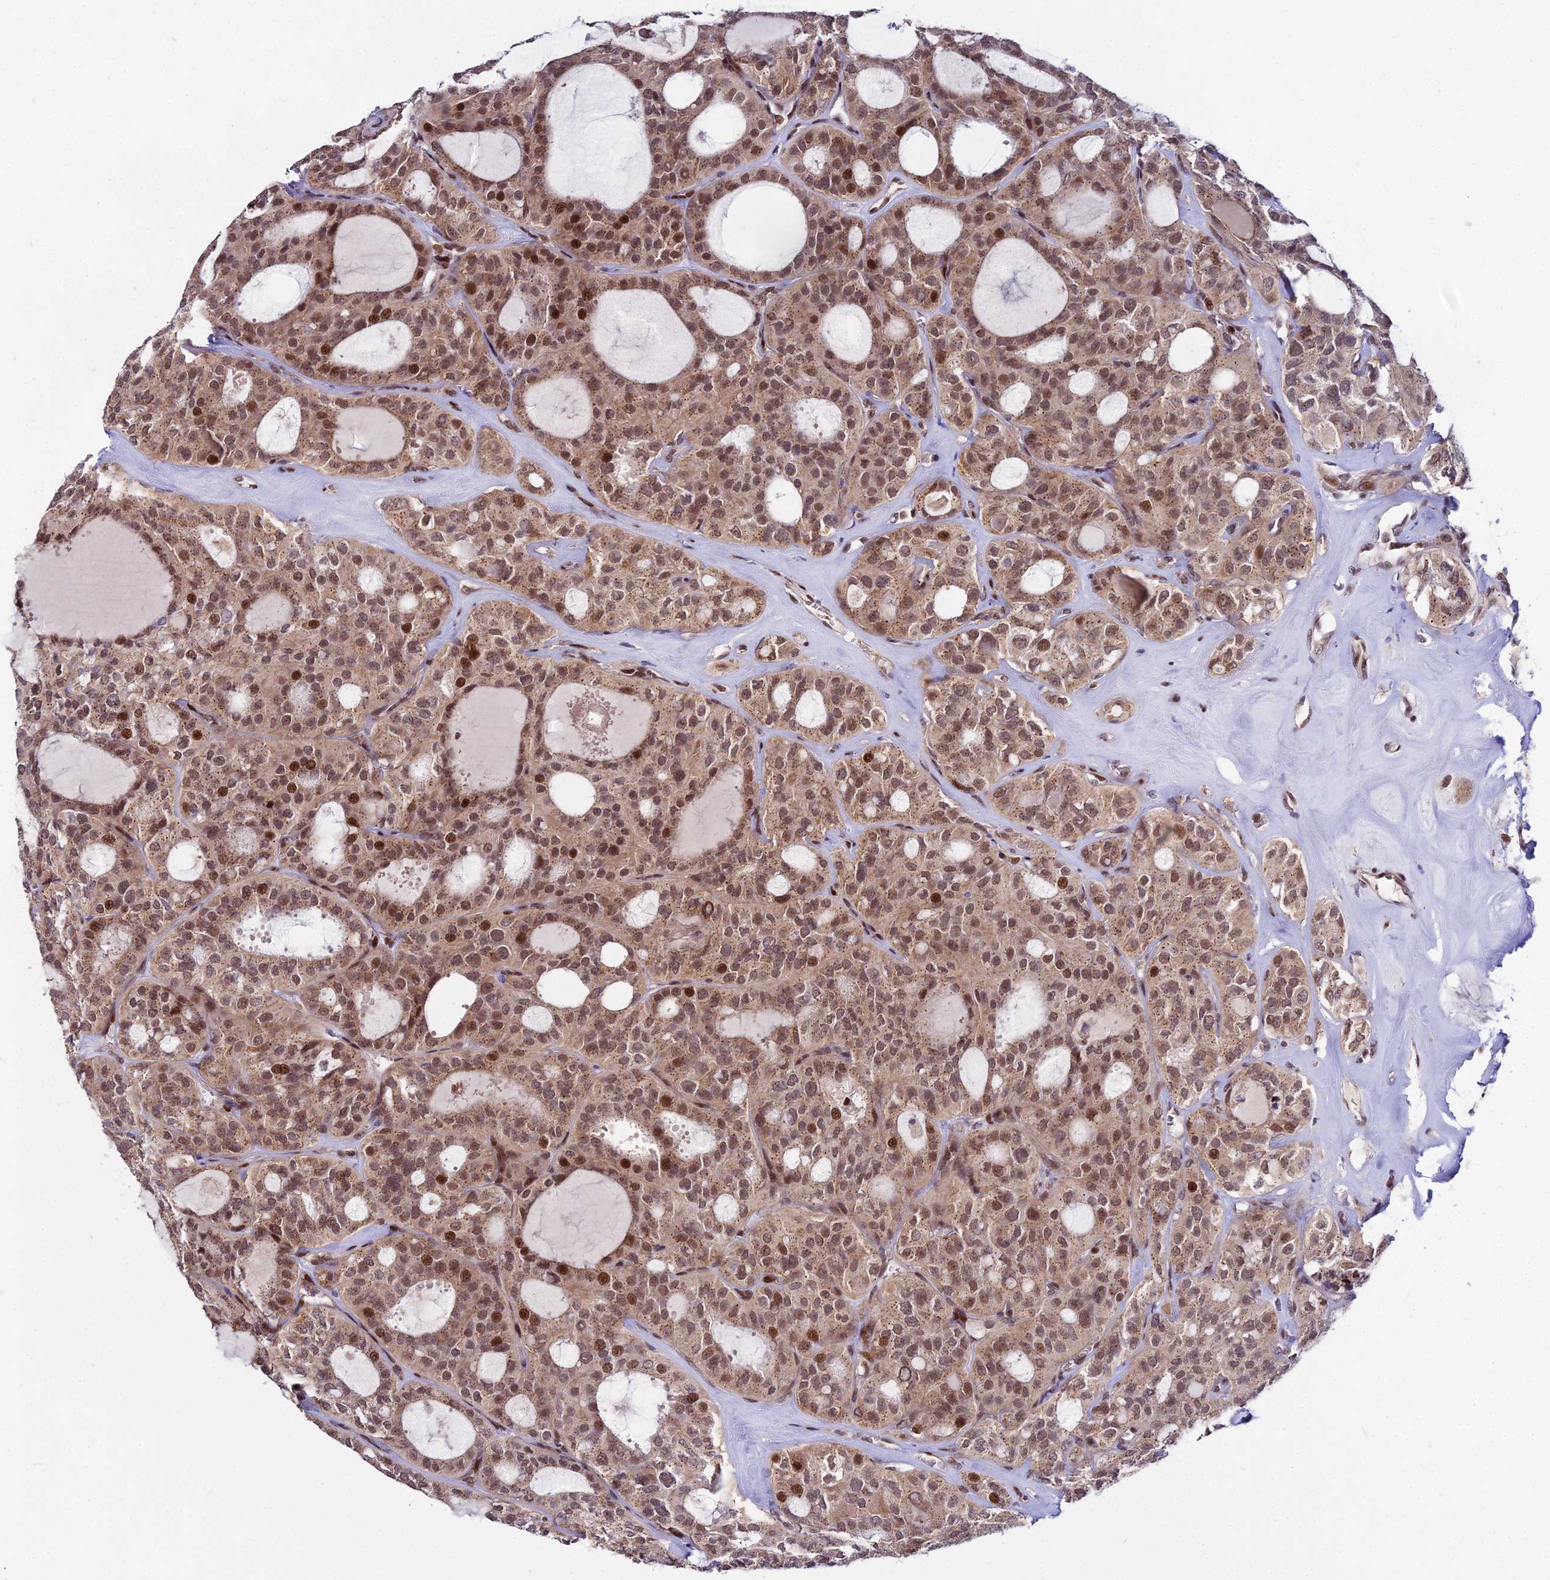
{"staining": {"intensity": "moderate", "quantity": ">75%", "location": "cytoplasmic/membranous,nuclear"}, "tissue": "thyroid cancer", "cell_type": "Tumor cells", "image_type": "cancer", "snomed": [{"axis": "morphology", "description": "Follicular adenoma carcinoma, NOS"}, {"axis": "topography", "description": "Thyroid gland"}], "caption": "Immunohistochemistry (IHC) photomicrograph of neoplastic tissue: thyroid cancer (follicular adenoma carcinoma) stained using IHC shows medium levels of moderate protein expression localized specifically in the cytoplasmic/membranous and nuclear of tumor cells, appearing as a cytoplasmic/membranous and nuclear brown color.", "gene": "CIB3", "patient": {"sex": "male", "age": 75}}